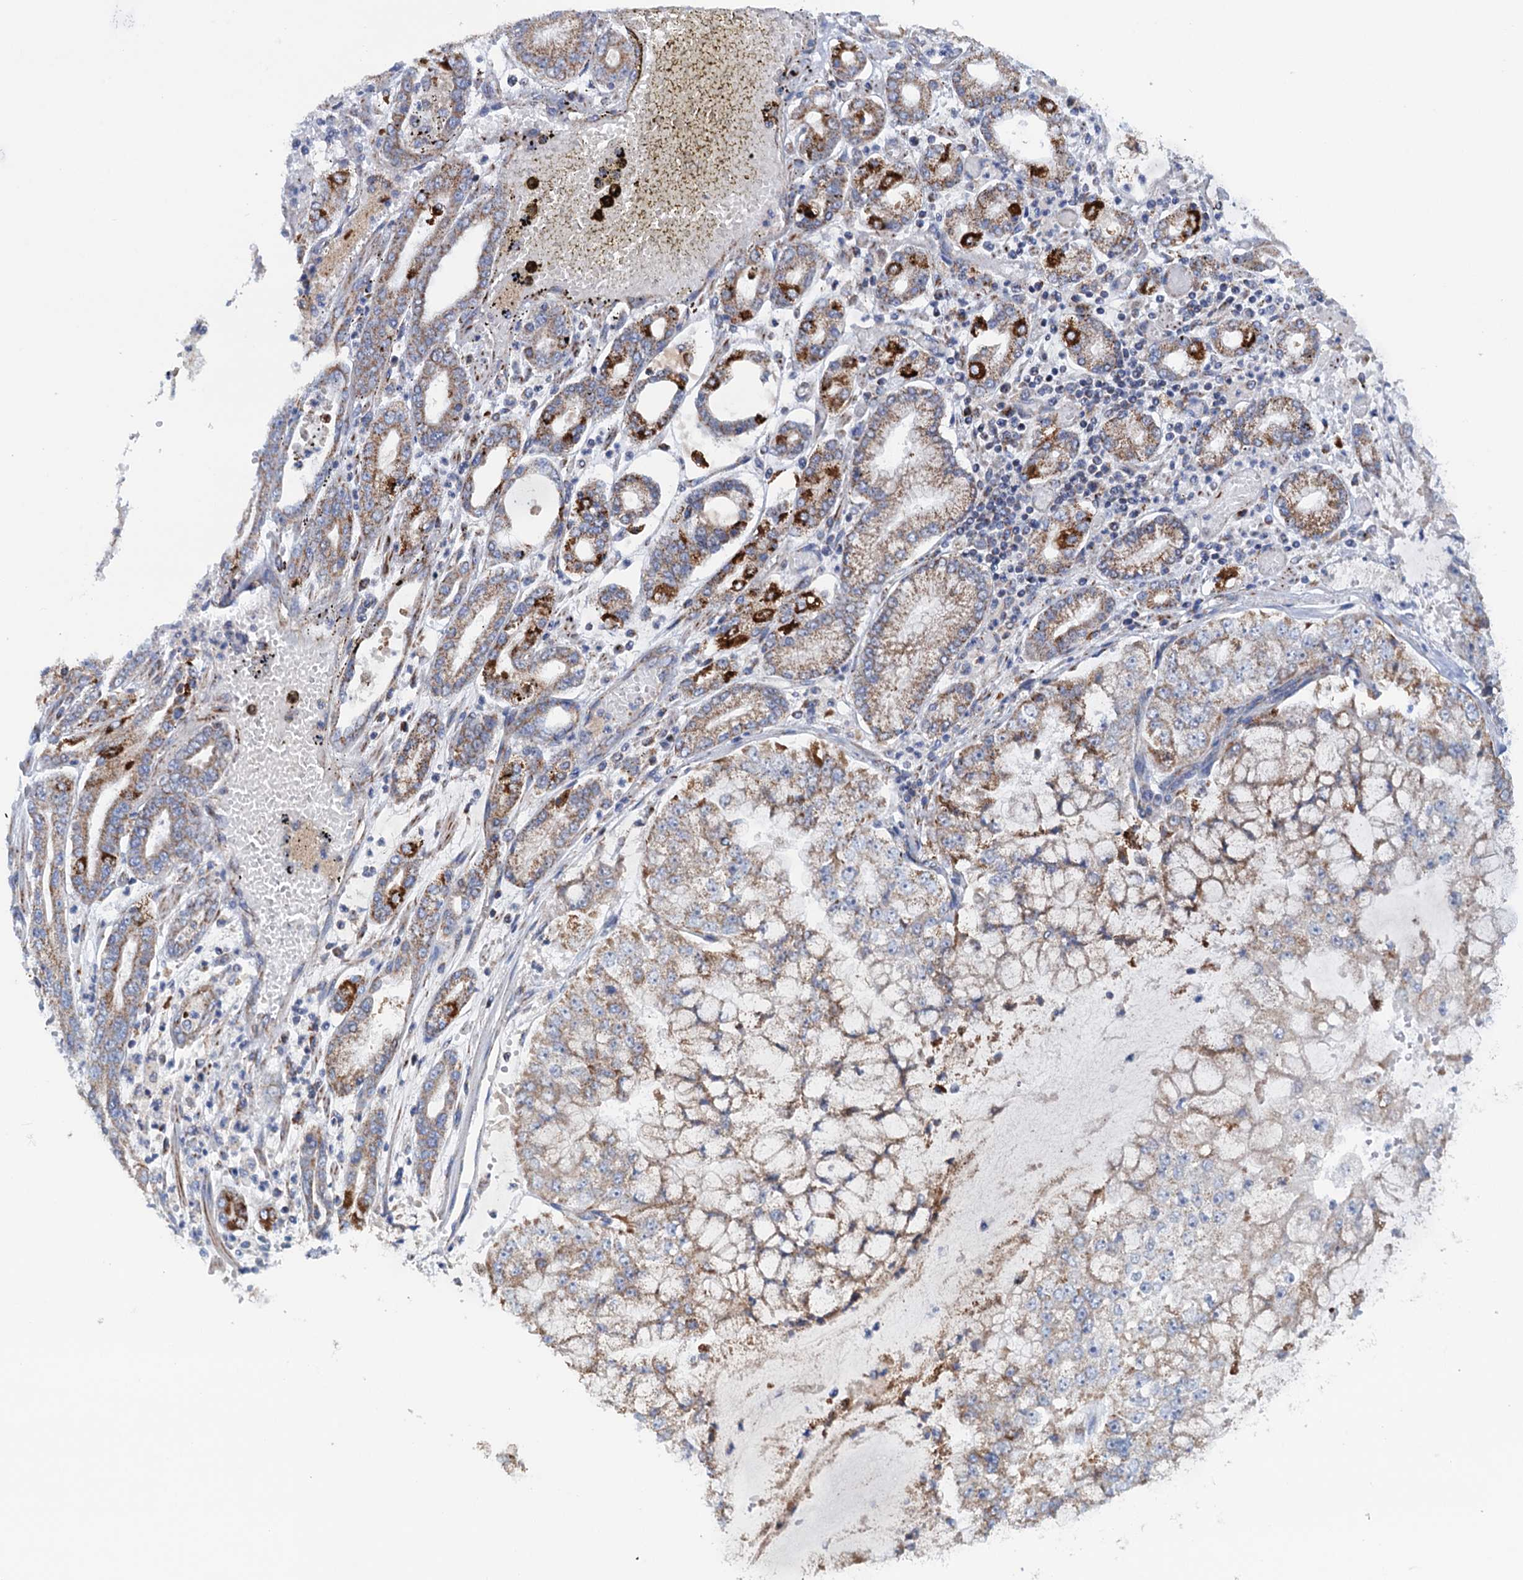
{"staining": {"intensity": "moderate", "quantity": ">75%", "location": "cytoplasmic/membranous"}, "tissue": "stomach cancer", "cell_type": "Tumor cells", "image_type": "cancer", "snomed": [{"axis": "morphology", "description": "Adenocarcinoma, NOS"}, {"axis": "topography", "description": "Stomach"}], "caption": "Stomach cancer stained with a protein marker shows moderate staining in tumor cells.", "gene": "GTPBP3", "patient": {"sex": "male", "age": 76}}